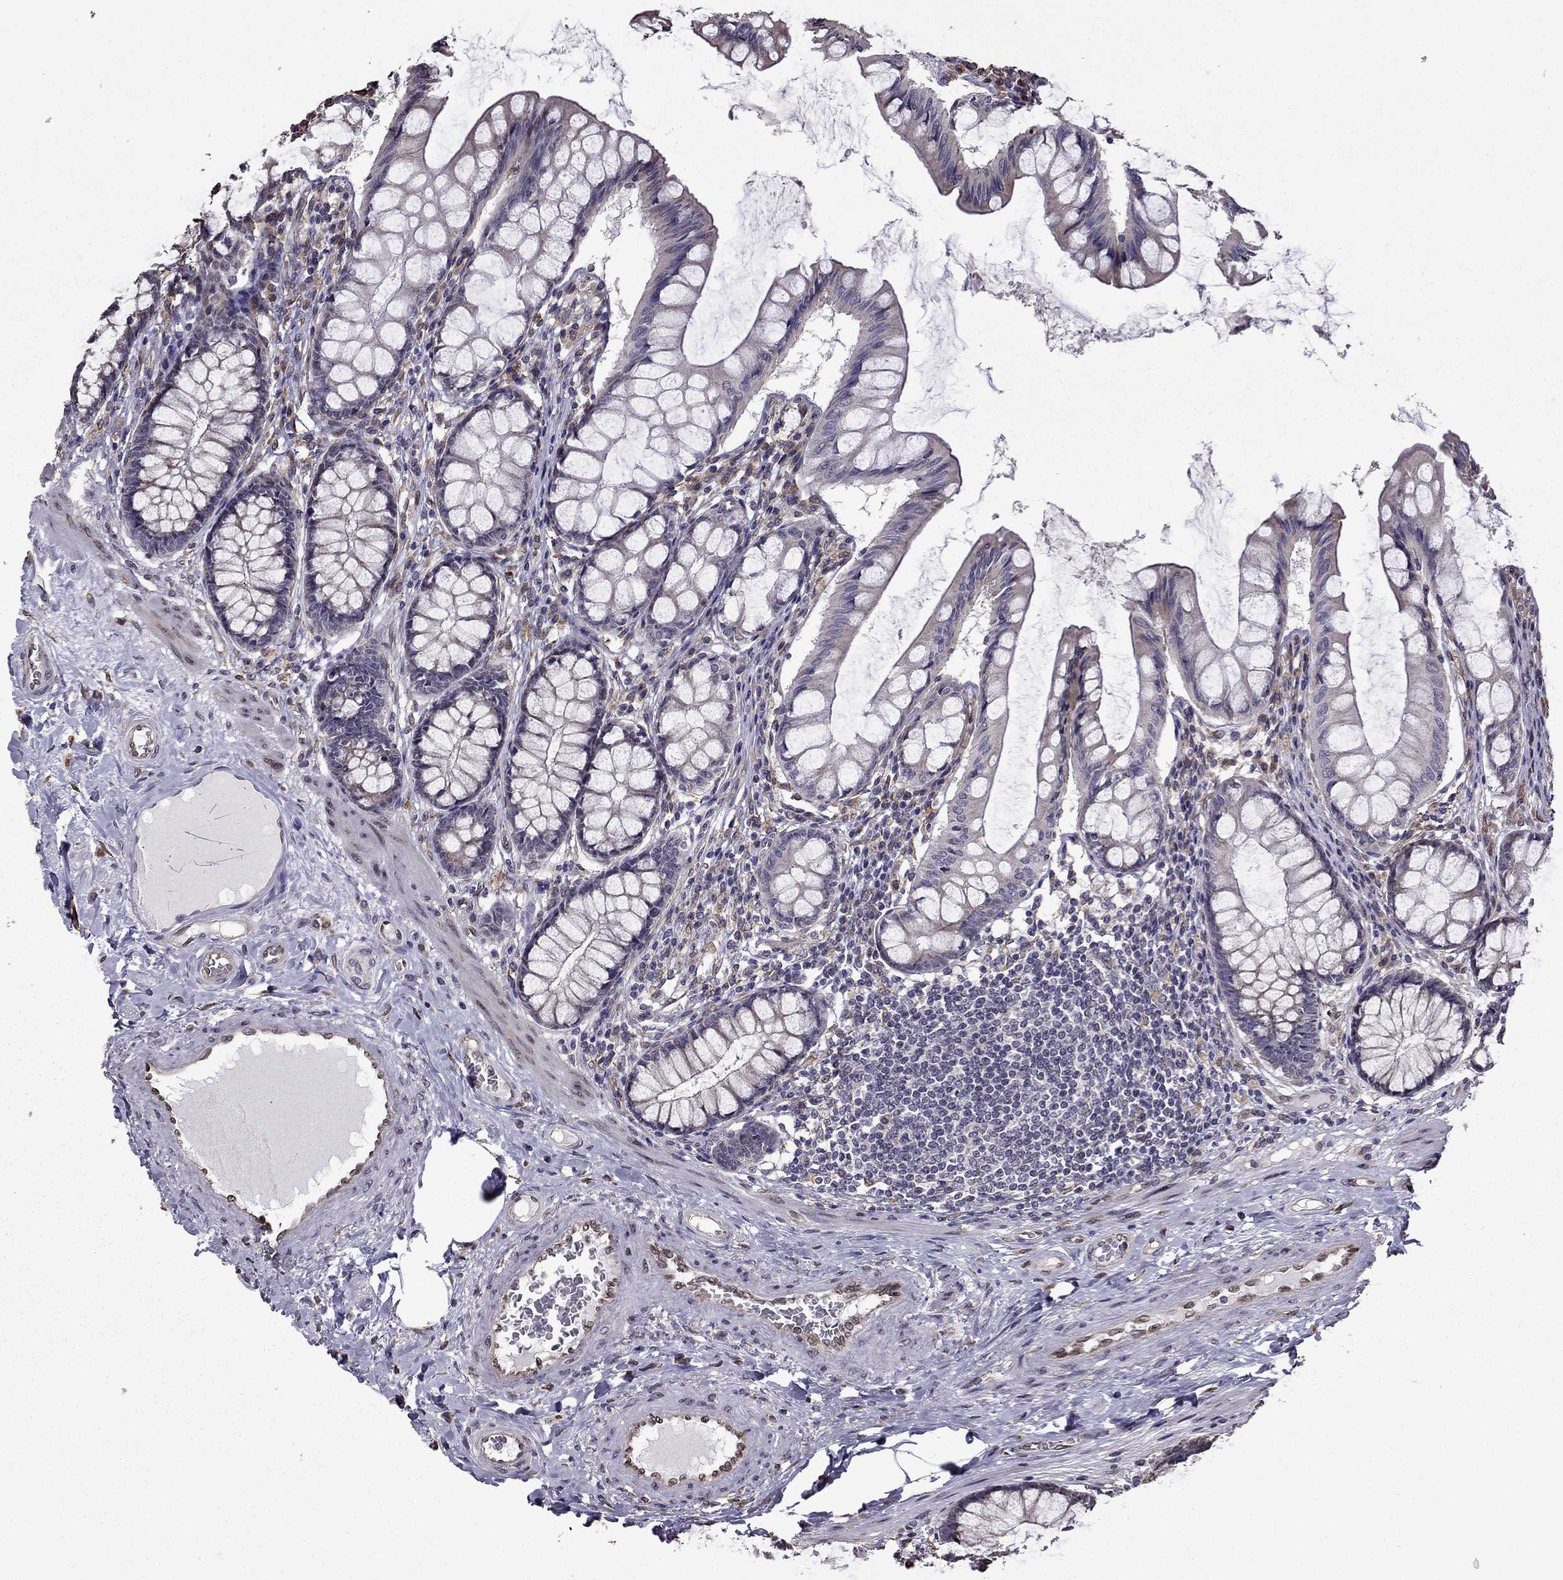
{"staining": {"intensity": "moderate", "quantity": ">75%", "location": "cytoplasmic/membranous"}, "tissue": "colon", "cell_type": "Endothelial cells", "image_type": "normal", "snomed": [{"axis": "morphology", "description": "Normal tissue, NOS"}, {"axis": "topography", "description": "Colon"}], "caption": "Endothelial cells demonstrate medium levels of moderate cytoplasmic/membranous expression in approximately >75% of cells in benign colon.", "gene": "IKBIP", "patient": {"sex": "female", "age": 65}}